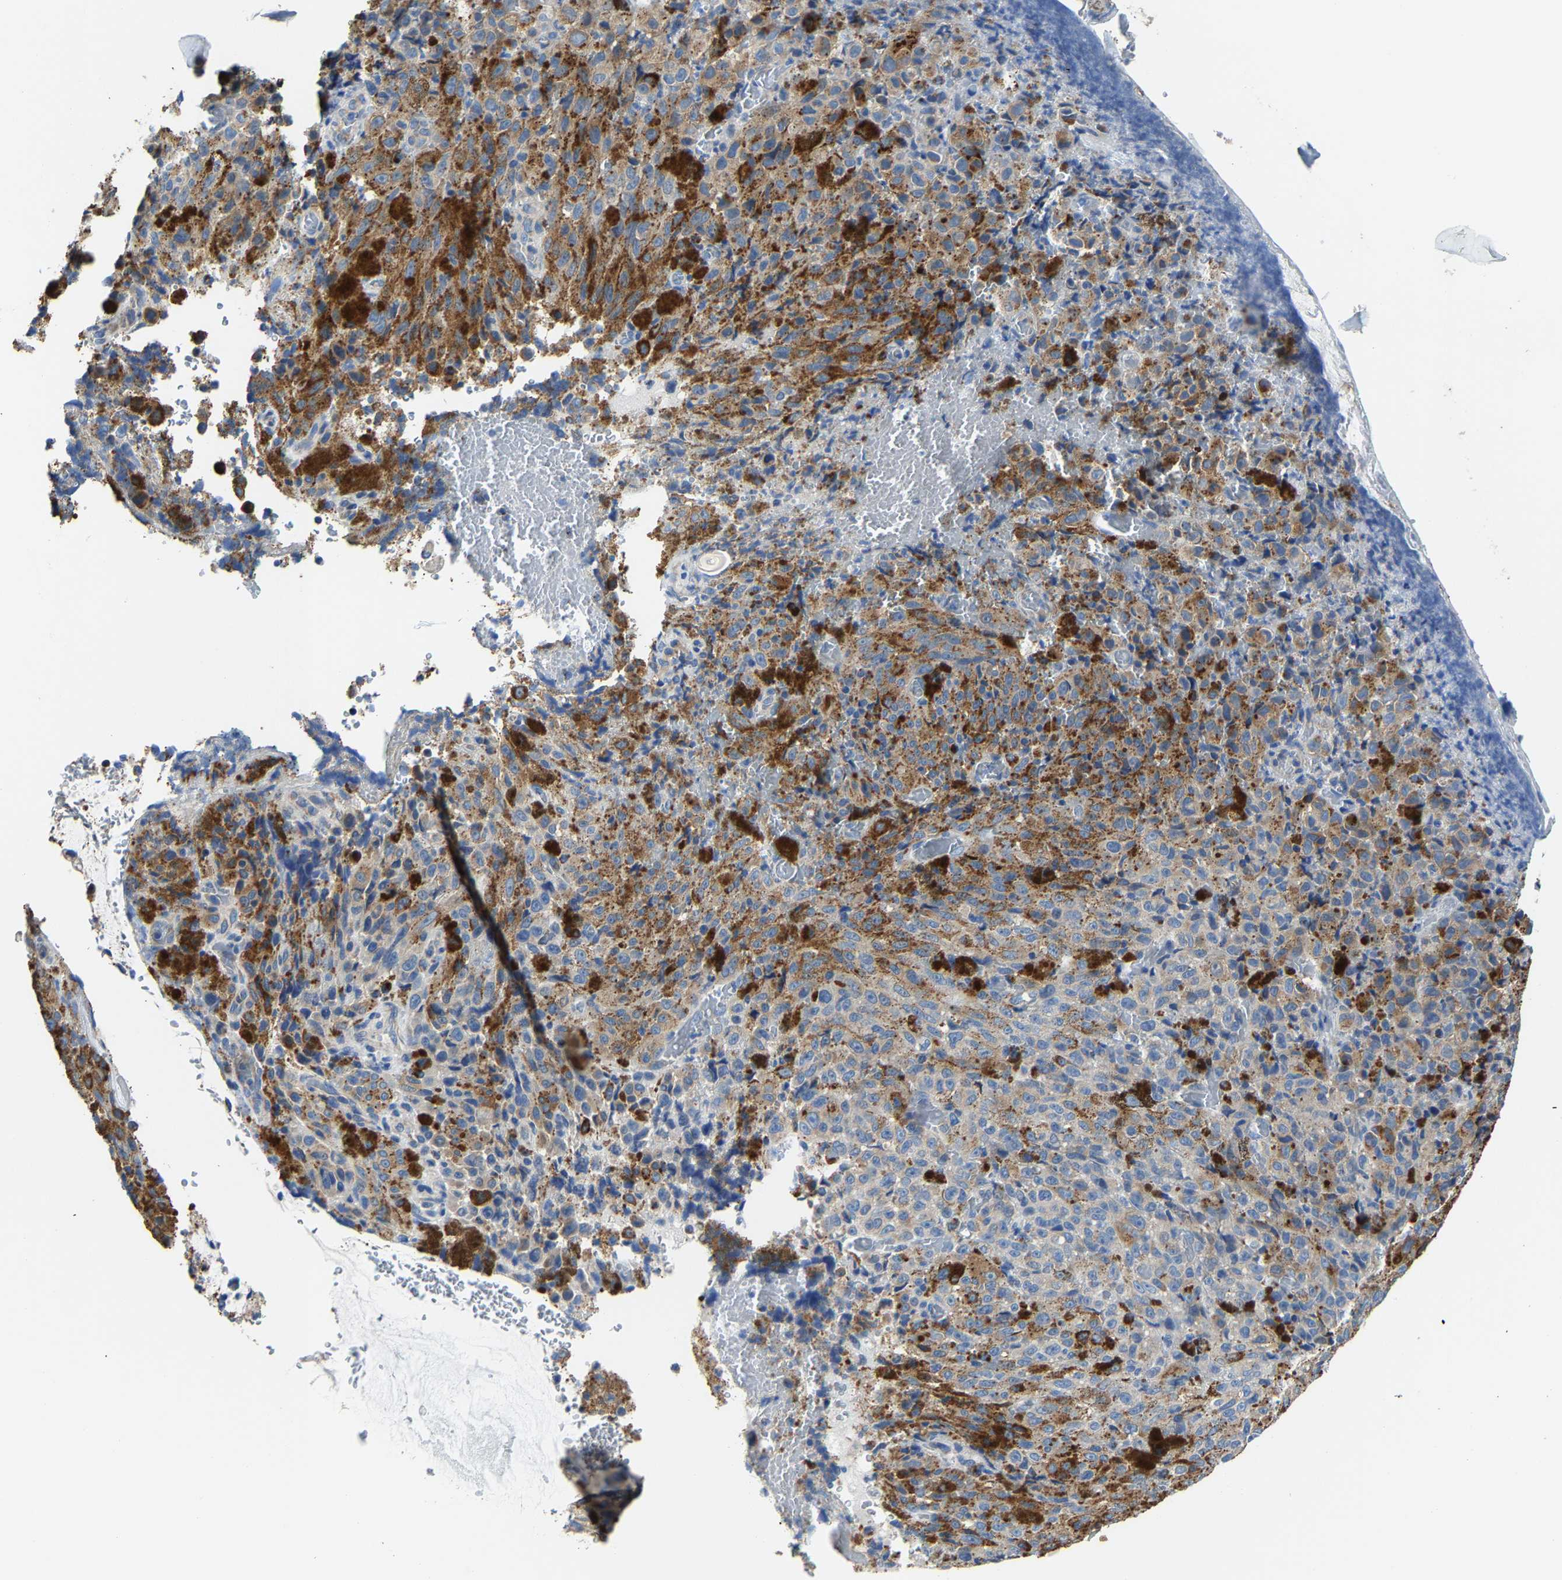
{"staining": {"intensity": "weak", "quantity": "<25%", "location": "cytoplasmic/membranous"}, "tissue": "melanoma", "cell_type": "Tumor cells", "image_type": "cancer", "snomed": [{"axis": "morphology", "description": "Malignant melanoma, NOS"}, {"axis": "topography", "description": "Rectum"}], "caption": "This micrograph is of melanoma stained with IHC to label a protein in brown with the nuclei are counter-stained blue. There is no staining in tumor cells.", "gene": "AGK", "patient": {"sex": "female", "age": 81}}